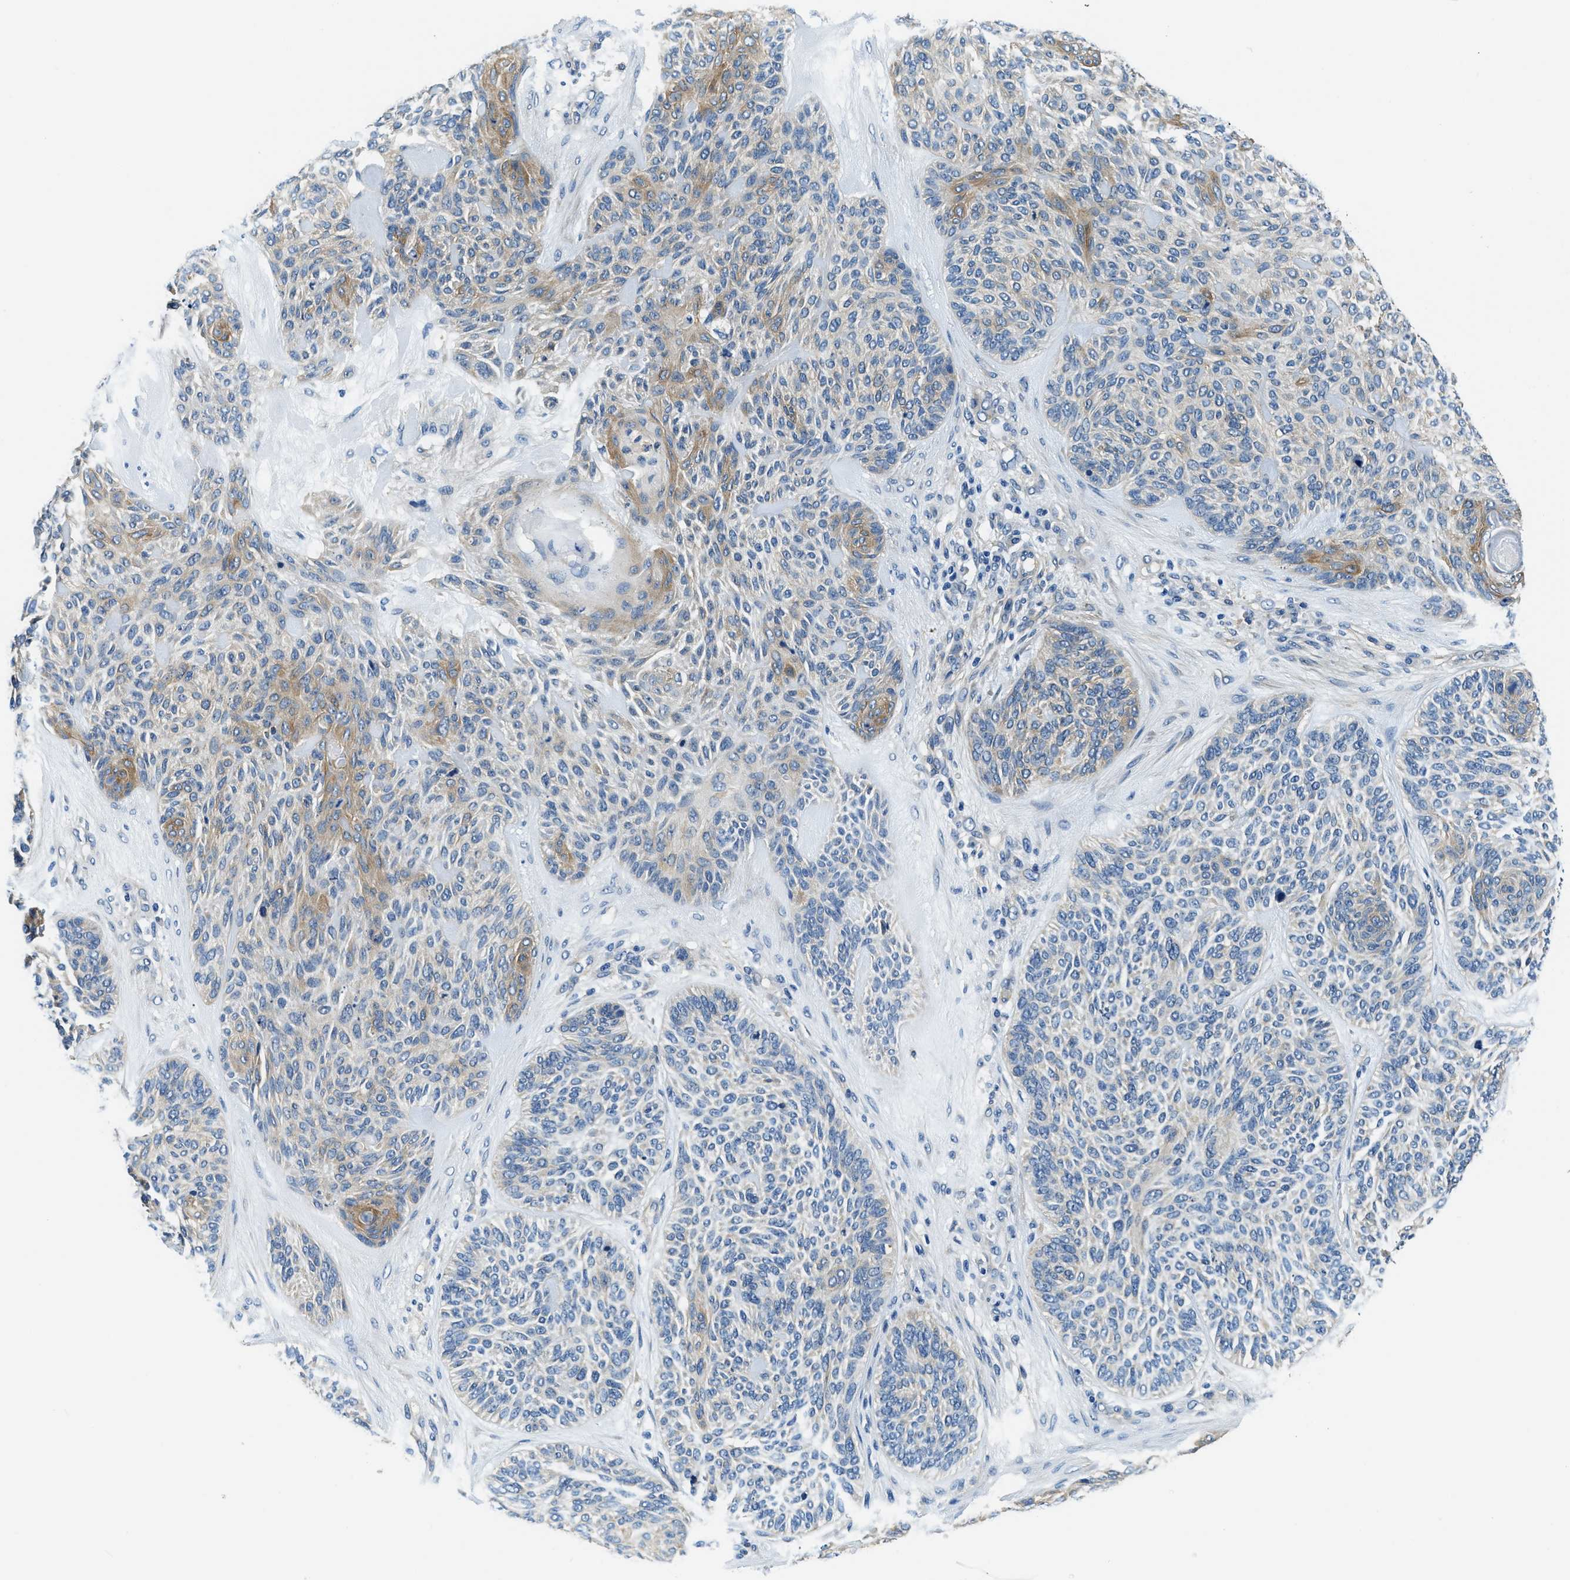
{"staining": {"intensity": "moderate", "quantity": "<25%", "location": "cytoplasmic/membranous"}, "tissue": "skin cancer", "cell_type": "Tumor cells", "image_type": "cancer", "snomed": [{"axis": "morphology", "description": "Basal cell carcinoma"}, {"axis": "morphology", "description": "Adnexal tumor, benign"}, {"axis": "topography", "description": "Skin"}], "caption": "The histopathology image displays staining of skin cancer, revealing moderate cytoplasmic/membranous protein positivity (brown color) within tumor cells.", "gene": "TWF1", "patient": {"sex": "female", "age": 42}}